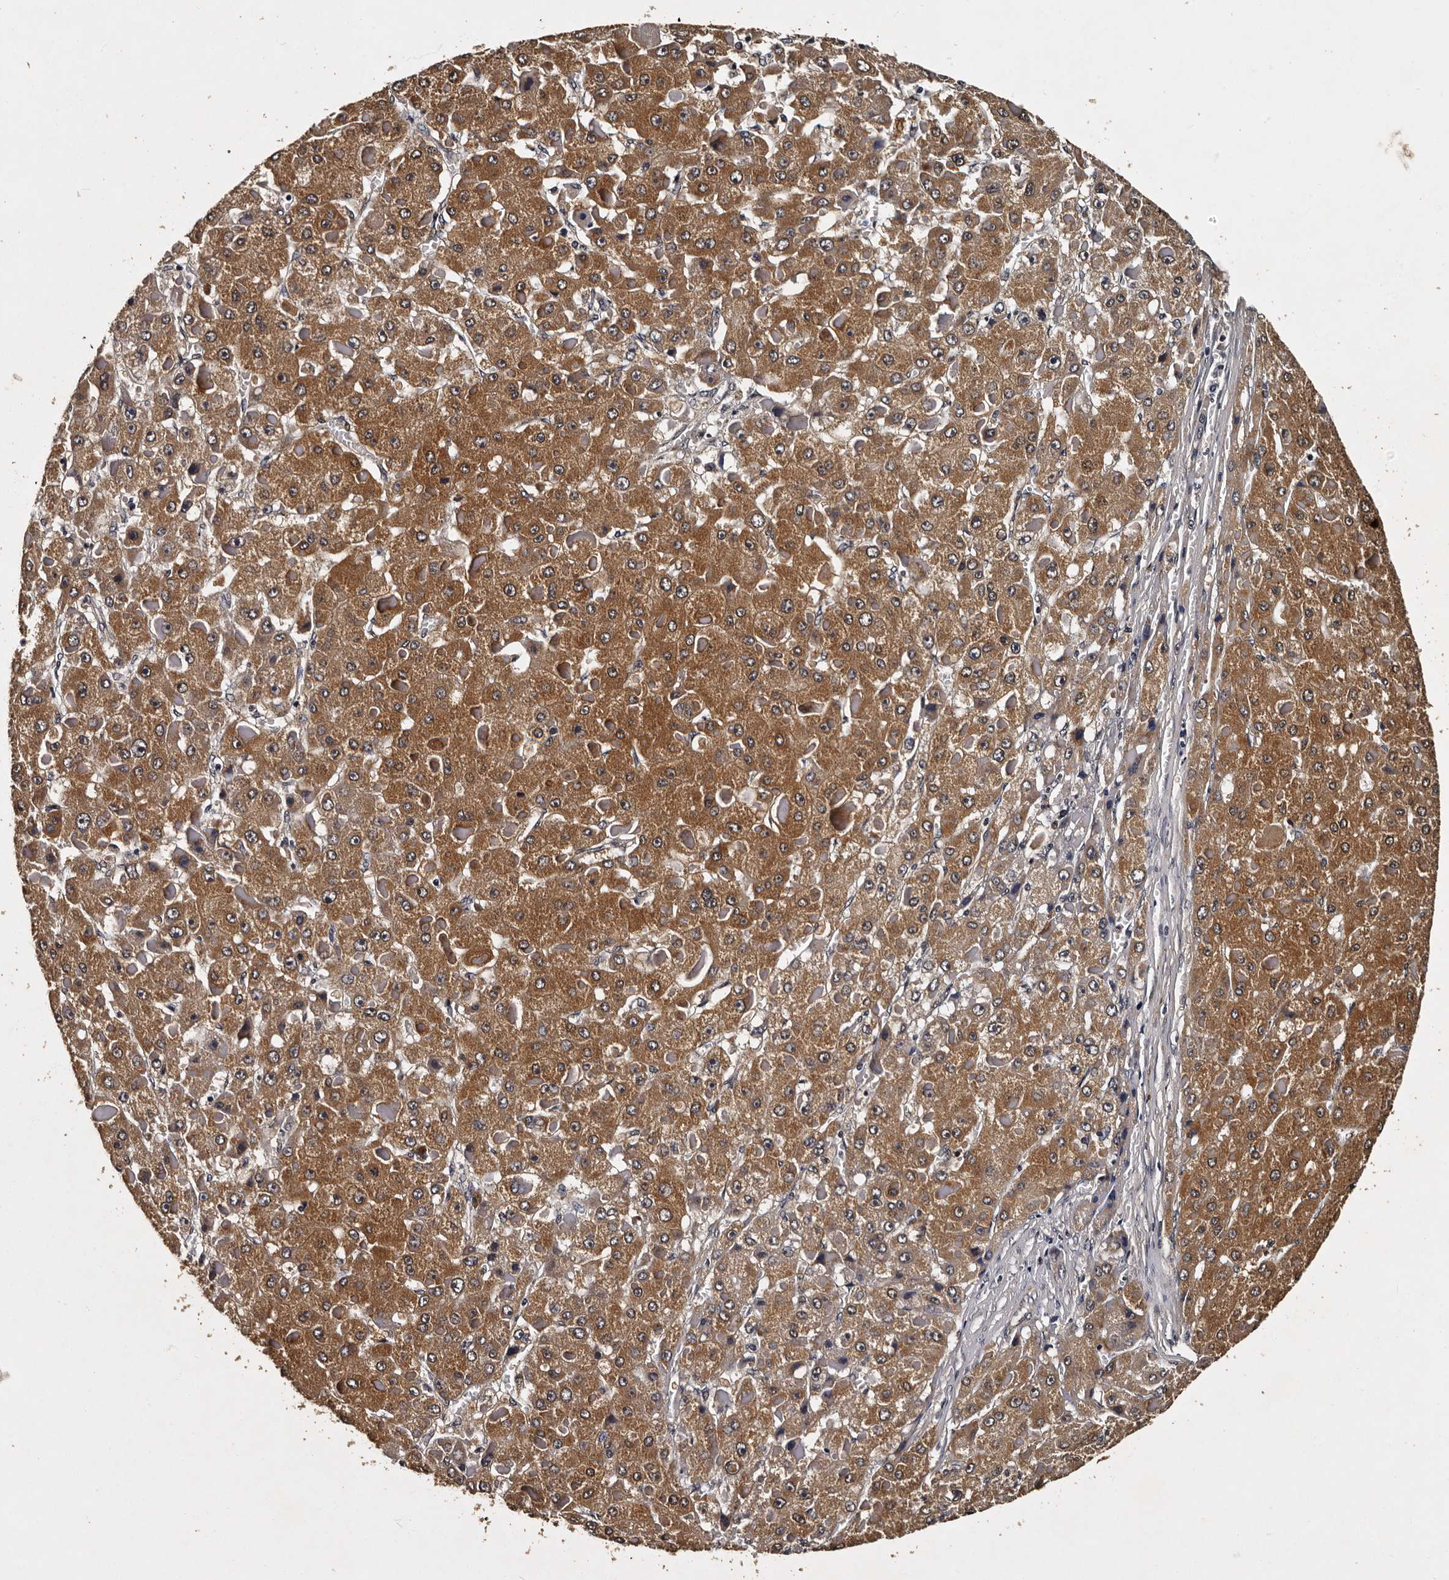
{"staining": {"intensity": "moderate", "quantity": ">75%", "location": "cytoplasmic/membranous"}, "tissue": "liver cancer", "cell_type": "Tumor cells", "image_type": "cancer", "snomed": [{"axis": "morphology", "description": "Carcinoma, Hepatocellular, NOS"}, {"axis": "topography", "description": "Liver"}], "caption": "Human hepatocellular carcinoma (liver) stained with a protein marker demonstrates moderate staining in tumor cells.", "gene": "CPNE3", "patient": {"sex": "female", "age": 73}}